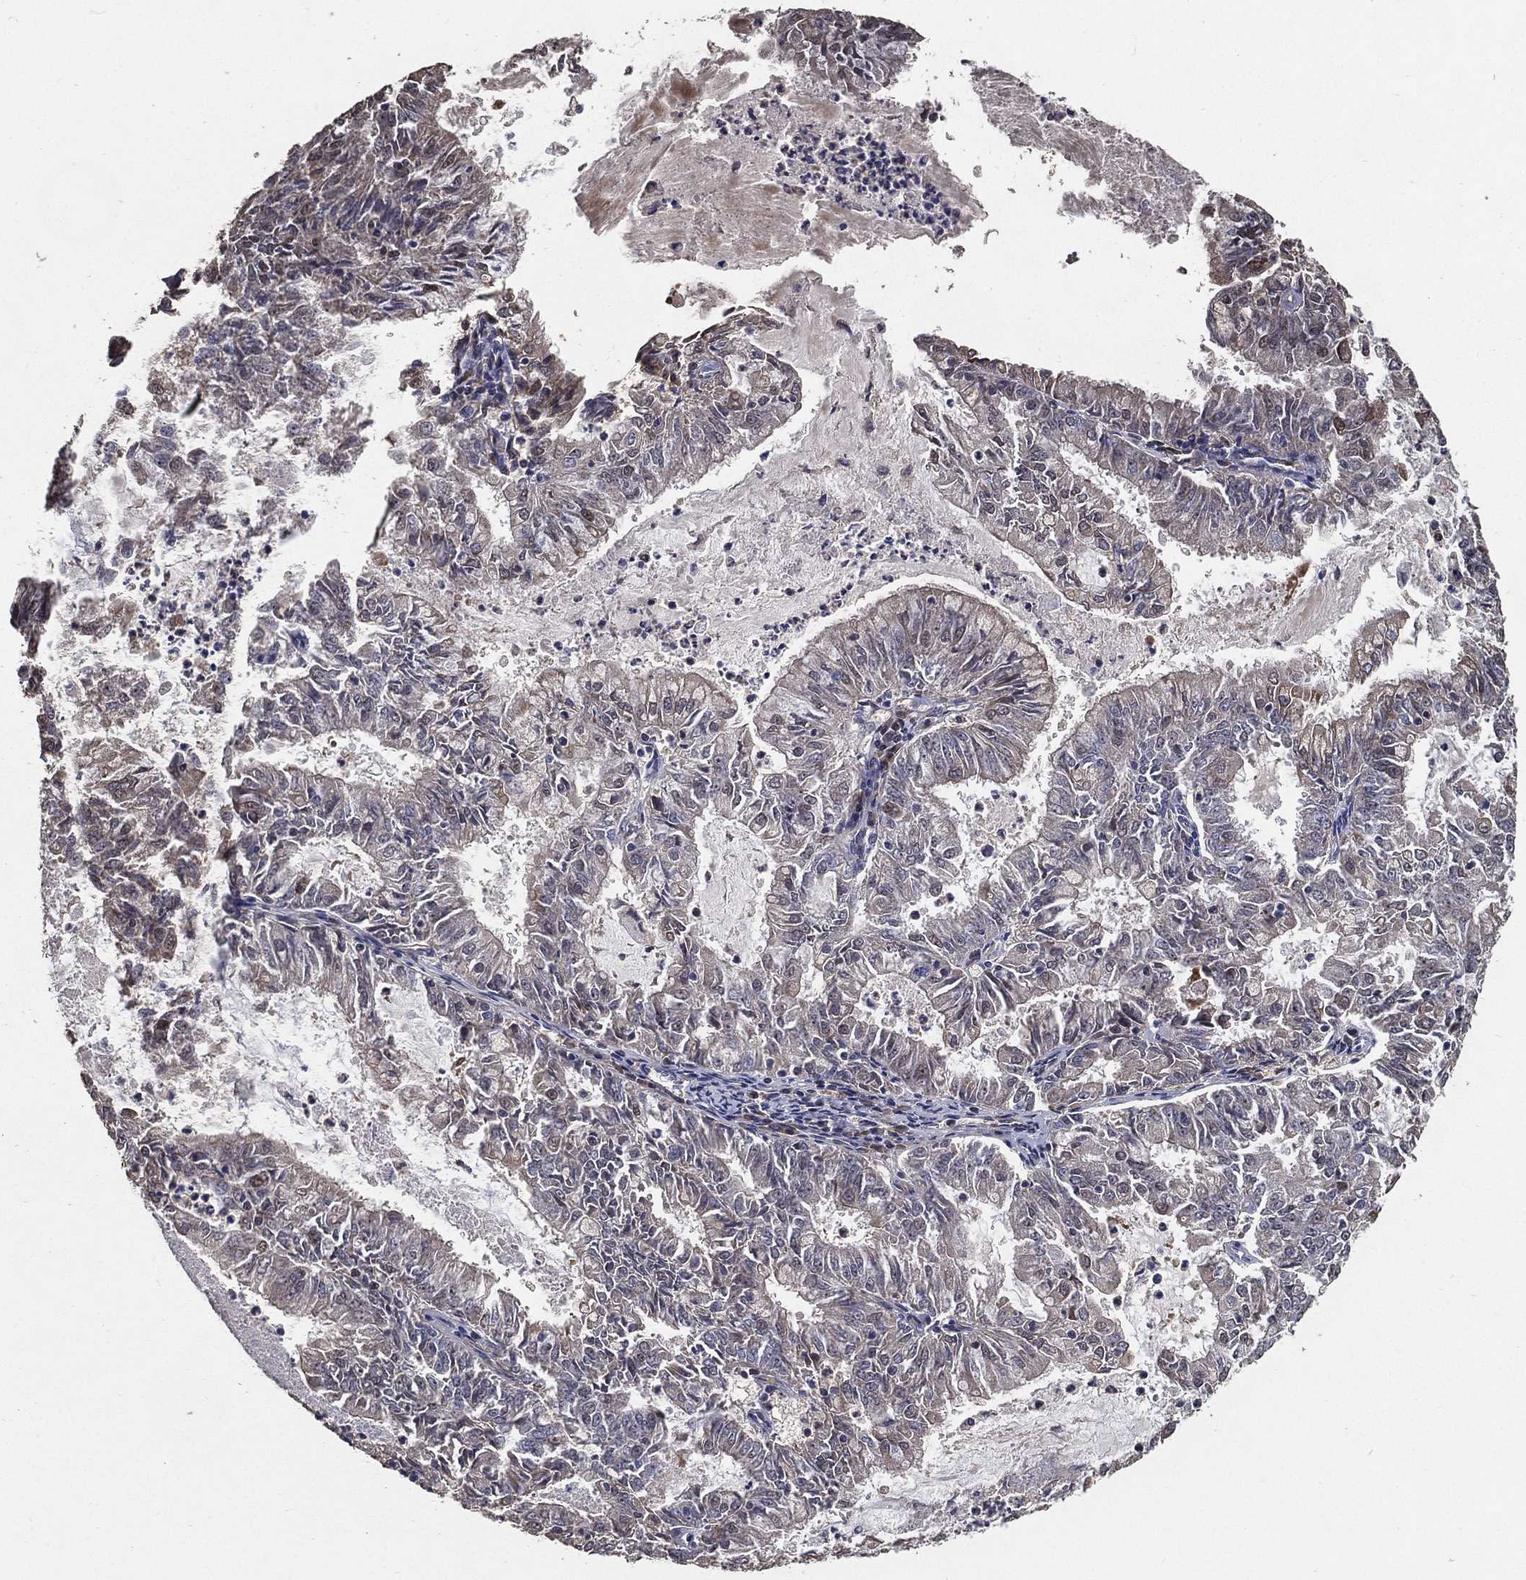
{"staining": {"intensity": "negative", "quantity": "none", "location": "none"}, "tissue": "endometrial cancer", "cell_type": "Tumor cells", "image_type": "cancer", "snomed": [{"axis": "morphology", "description": "Adenocarcinoma, NOS"}, {"axis": "topography", "description": "Endometrium"}], "caption": "High power microscopy image of an IHC histopathology image of adenocarcinoma (endometrial), revealing no significant positivity in tumor cells. The staining is performed using DAB brown chromogen with nuclei counter-stained in using hematoxylin.", "gene": "EFNA1", "patient": {"sex": "female", "age": 57}}